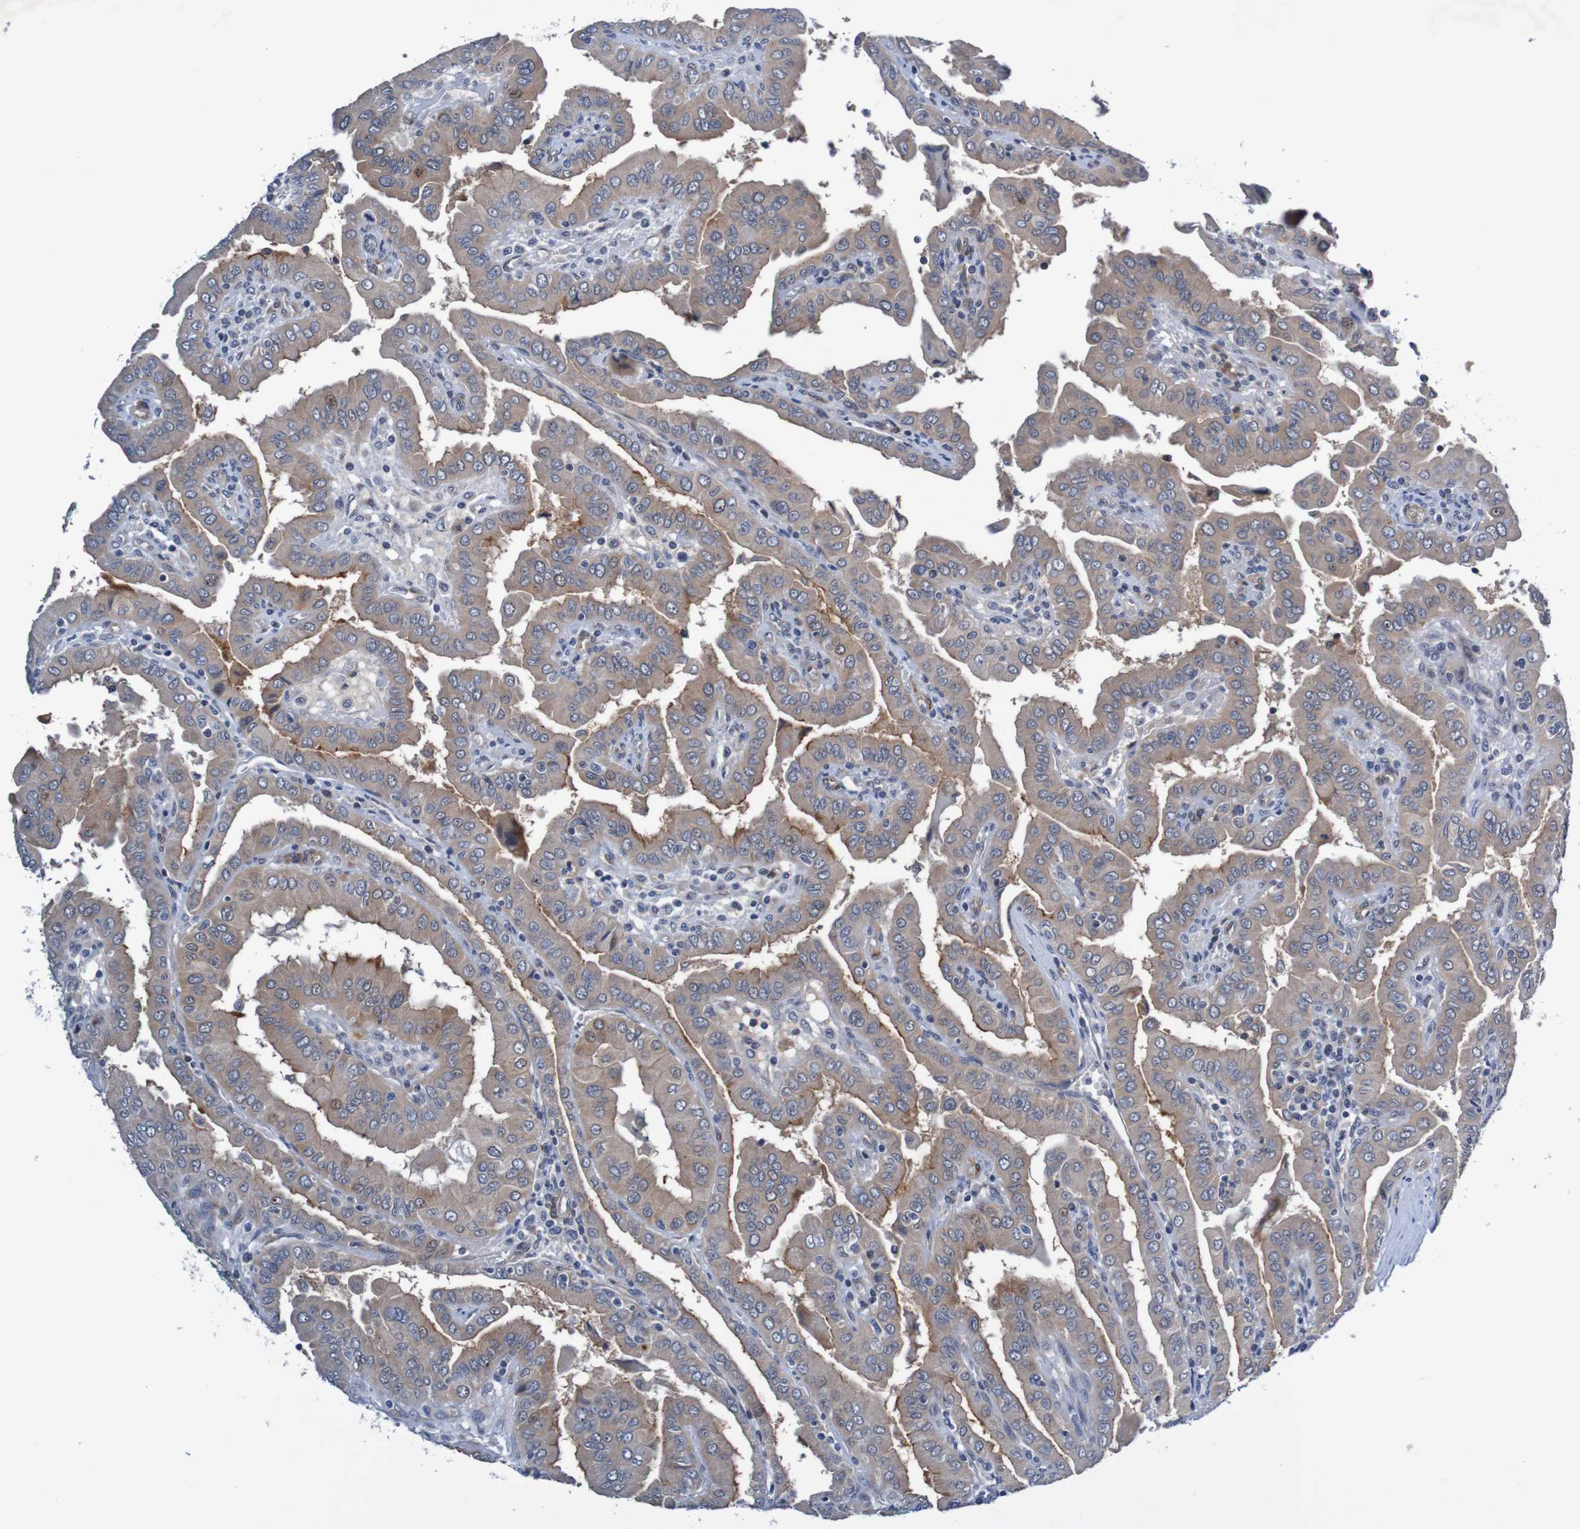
{"staining": {"intensity": "weak", "quantity": ">75%", "location": "cytoplasmic/membranous"}, "tissue": "thyroid cancer", "cell_type": "Tumor cells", "image_type": "cancer", "snomed": [{"axis": "morphology", "description": "Papillary adenocarcinoma, NOS"}, {"axis": "topography", "description": "Thyroid gland"}], "caption": "Weak cytoplasmic/membranous staining is appreciated in approximately >75% of tumor cells in thyroid cancer.", "gene": "CPED1", "patient": {"sex": "male", "age": 33}}